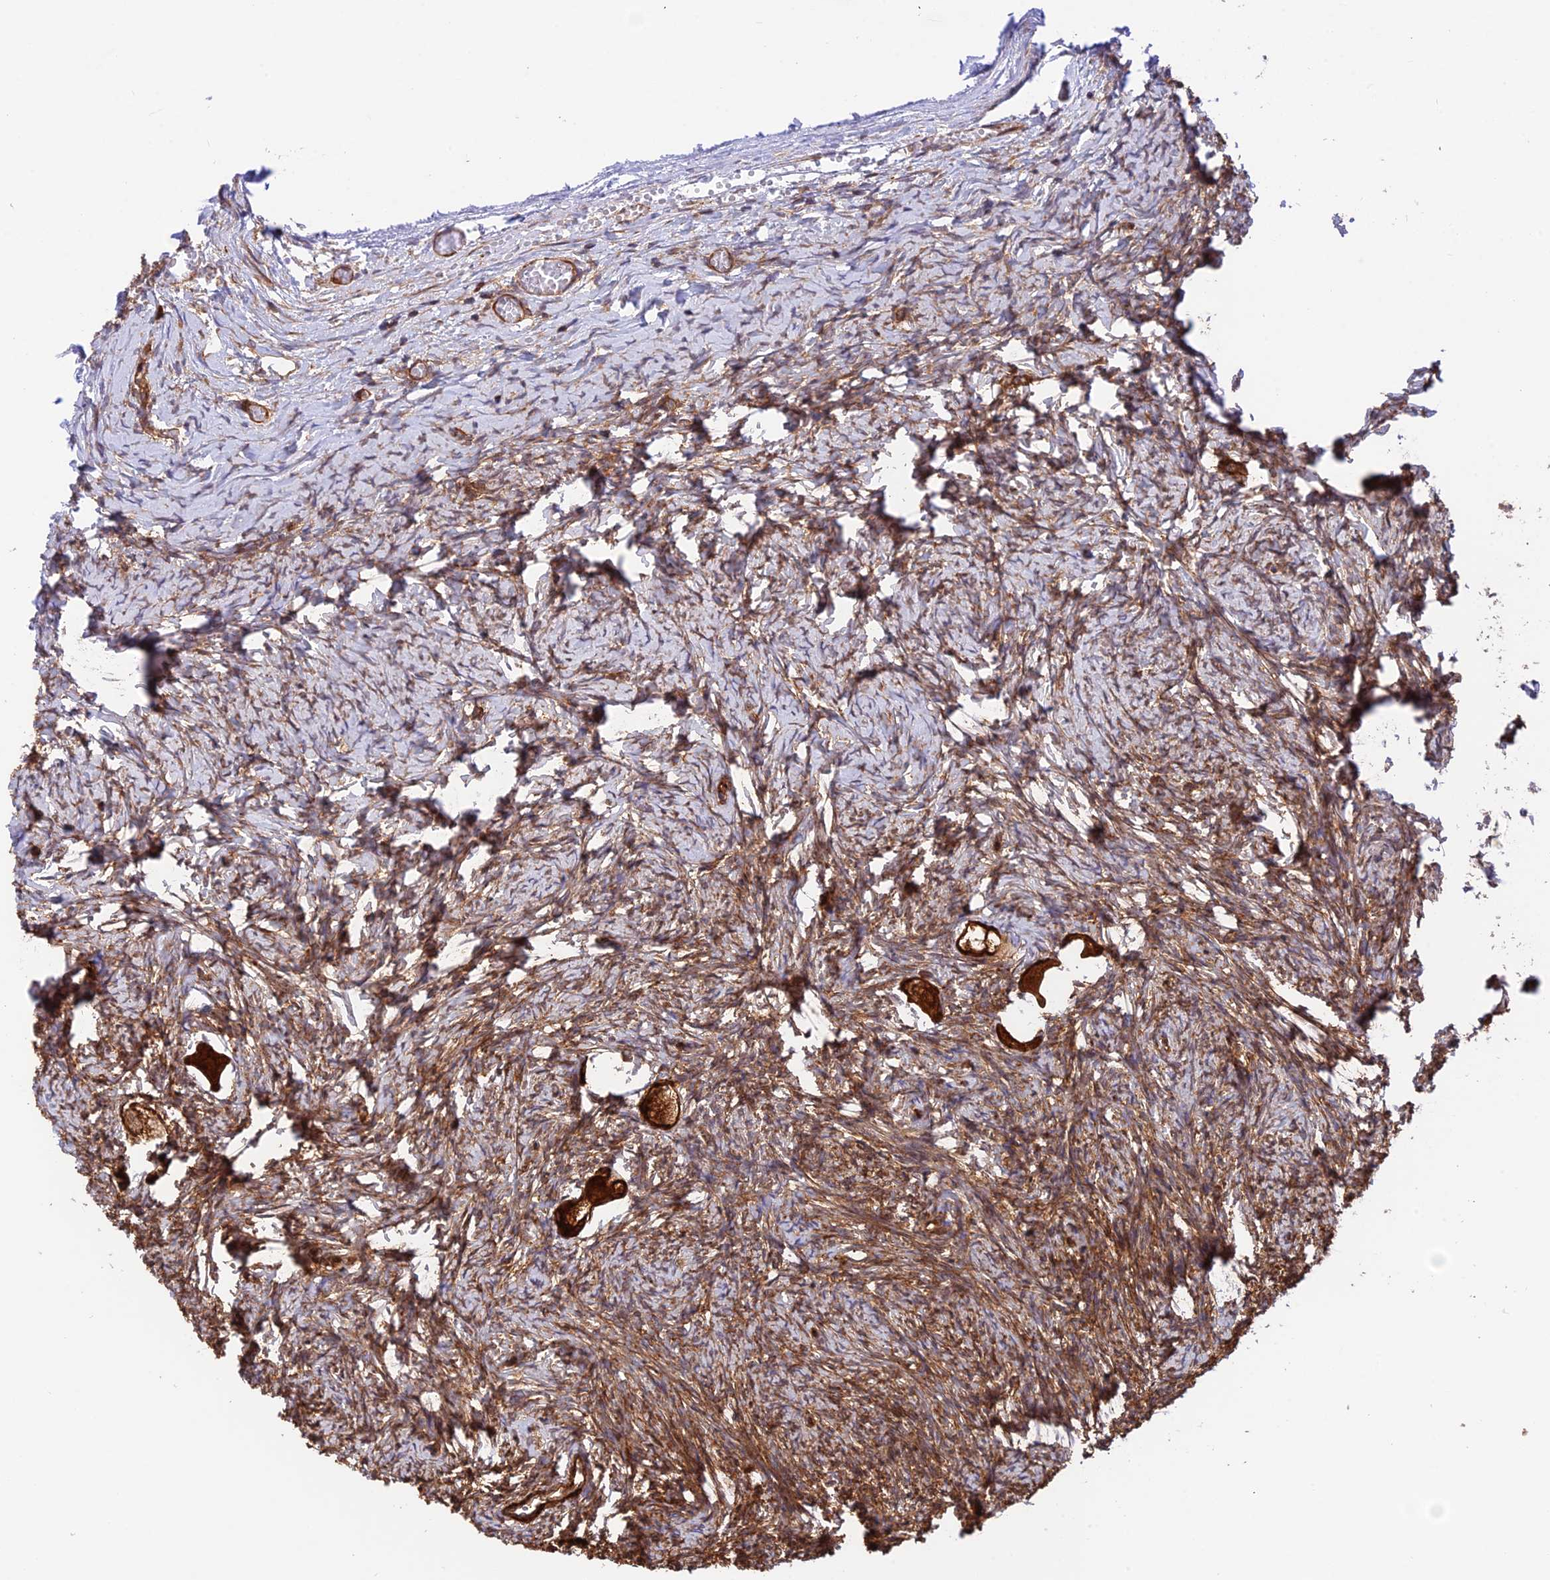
{"staining": {"intensity": "strong", "quantity": ">75%", "location": "cytoplasmic/membranous"}, "tissue": "ovary", "cell_type": "Follicle cells", "image_type": "normal", "snomed": [{"axis": "morphology", "description": "Normal tissue, NOS"}, {"axis": "topography", "description": "Ovary"}], "caption": "This micrograph shows immunohistochemistry (IHC) staining of unremarkable ovary, with high strong cytoplasmic/membranous positivity in approximately >75% of follicle cells.", "gene": "EVI5L", "patient": {"sex": "female", "age": 27}}